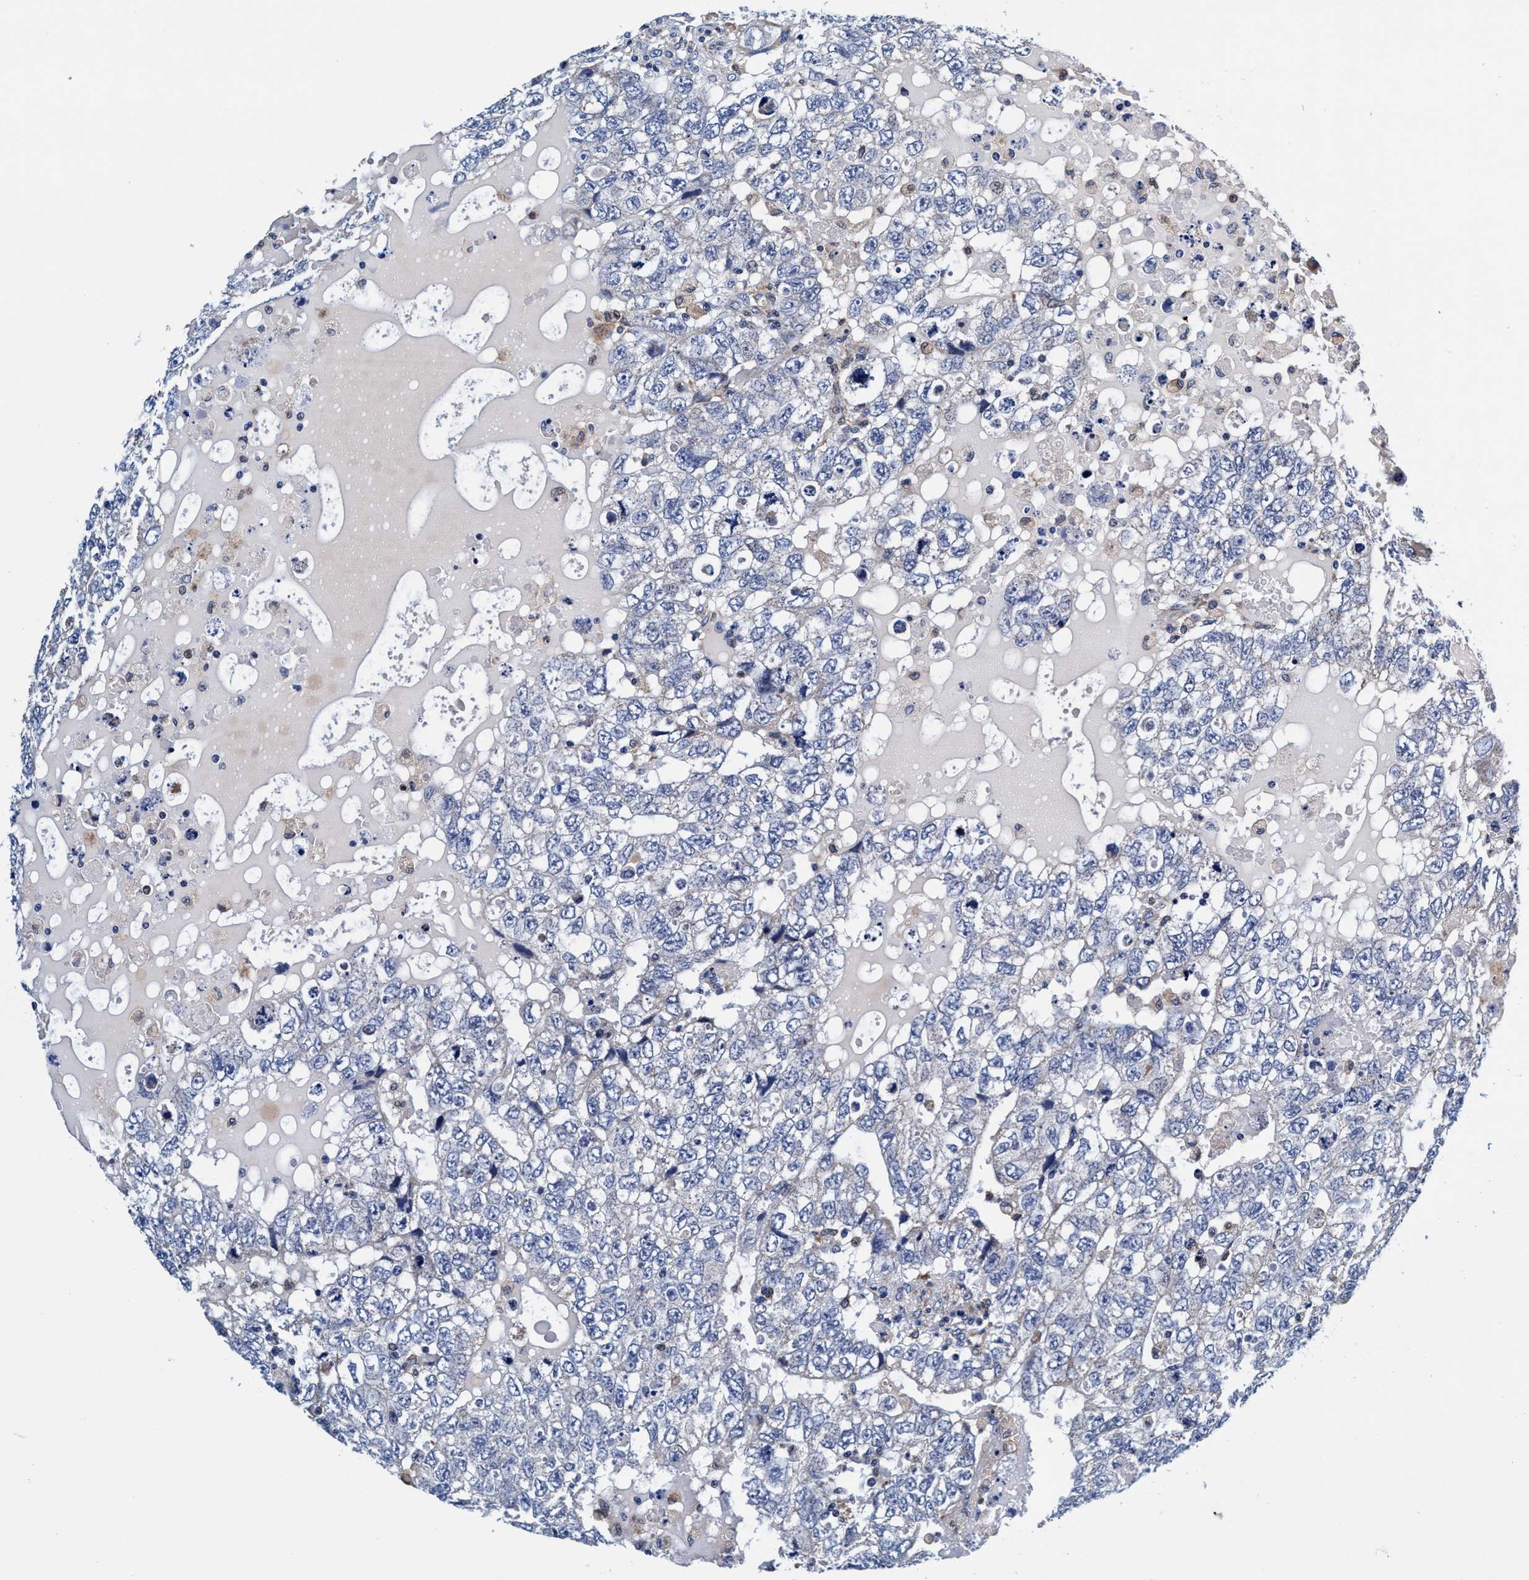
{"staining": {"intensity": "negative", "quantity": "none", "location": "none"}, "tissue": "testis cancer", "cell_type": "Tumor cells", "image_type": "cancer", "snomed": [{"axis": "morphology", "description": "Carcinoma, Embryonal, NOS"}, {"axis": "topography", "description": "Testis"}], "caption": "Testis cancer (embryonal carcinoma) was stained to show a protein in brown. There is no significant positivity in tumor cells.", "gene": "UBALD2", "patient": {"sex": "male", "age": 36}}